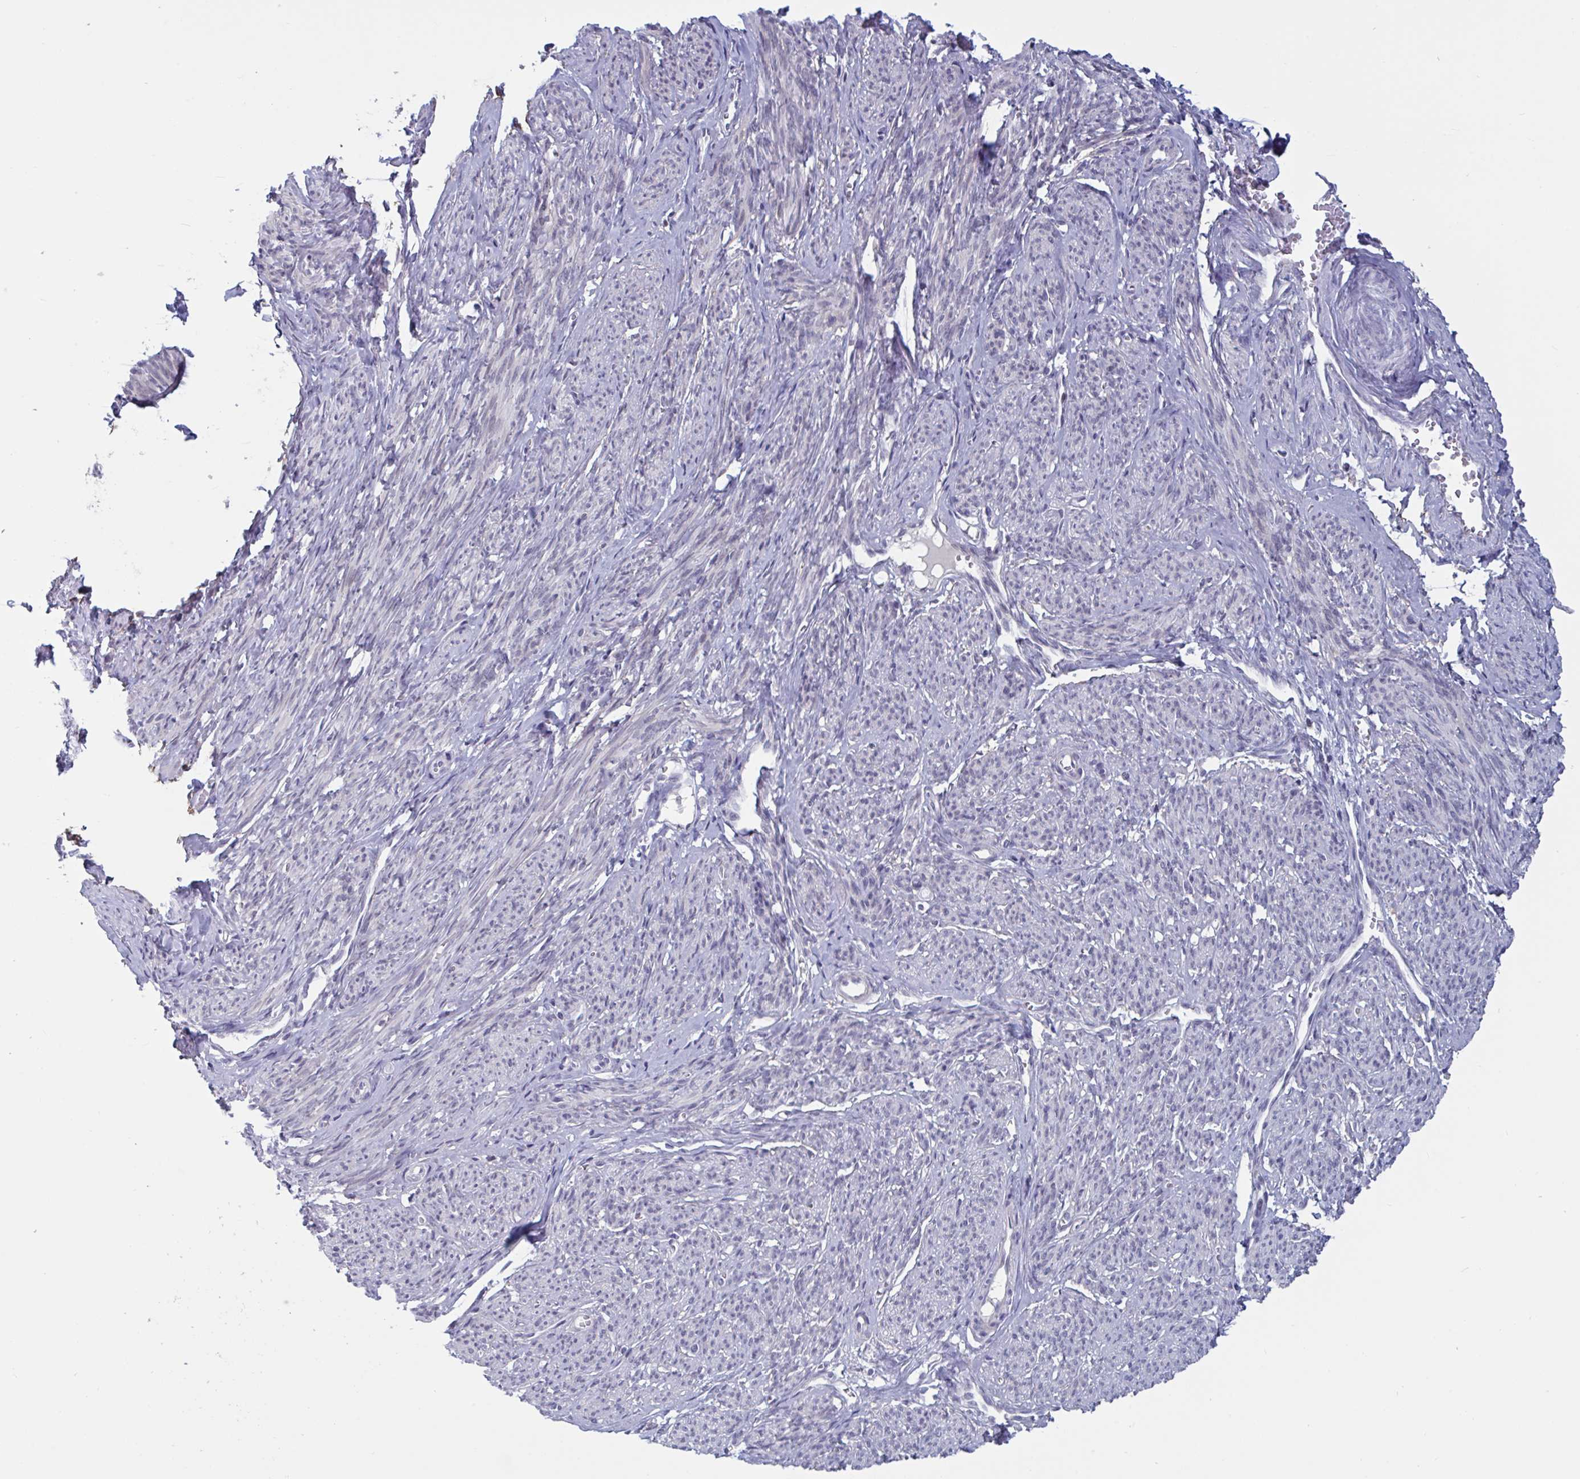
{"staining": {"intensity": "negative", "quantity": "none", "location": "none"}, "tissue": "smooth muscle", "cell_type": "Smooth muscle cells", "image_type": "normal", "snomed": [{"axis": "morphology", "description": "Normal tissue, NOS"}, {"axis": "topography", "description": "Smooth muscle"}], "caption": "A micrograph of smooth muscle stained for a protein exhibits no brown staining in smooth muscle cells.", "gene": "TCEAL8", "patient": {"sex": "female", "age": 65}}